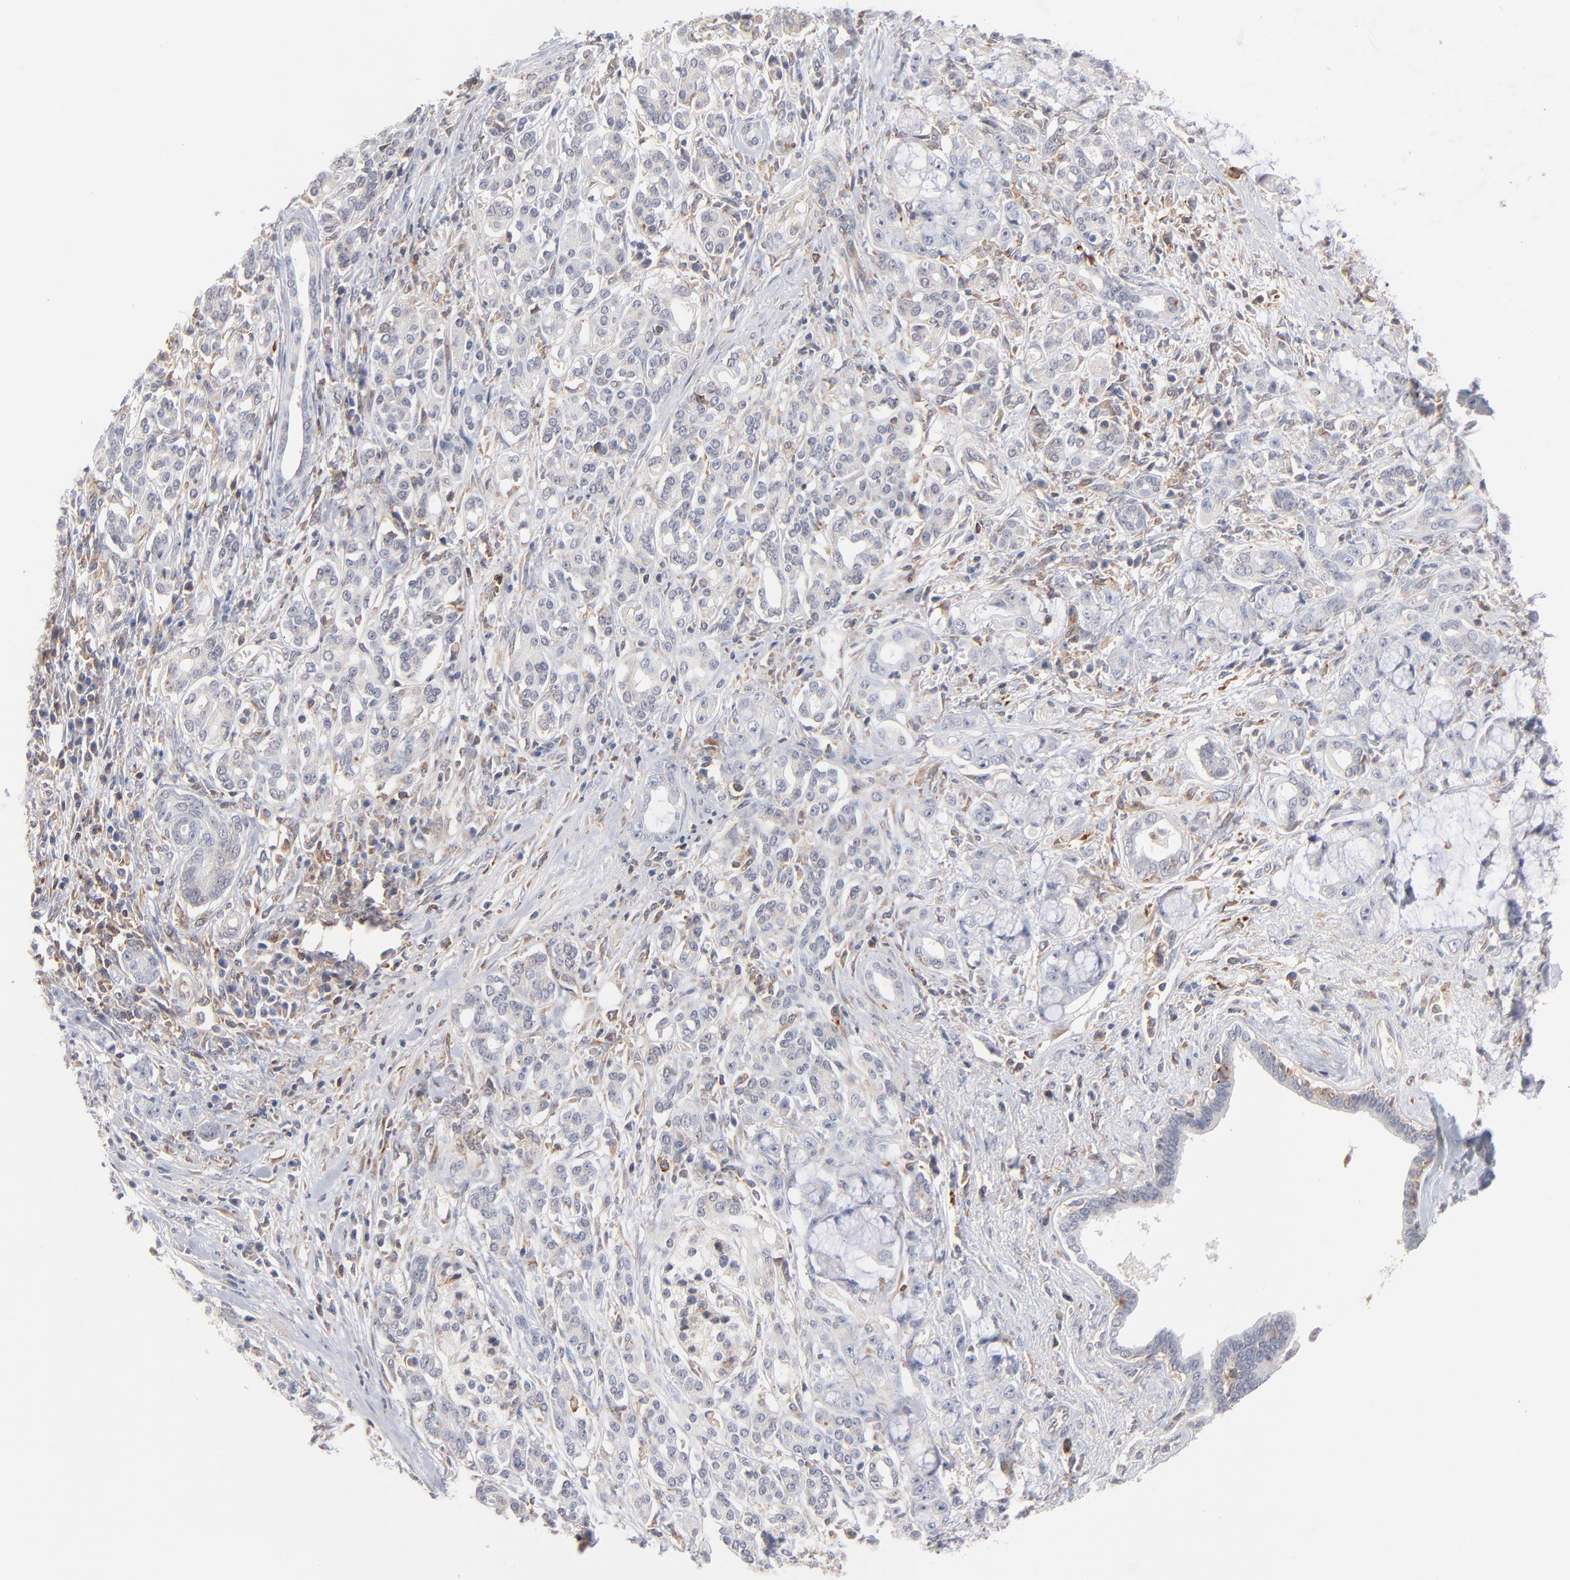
{"staining": {"intensity": "negative", "quantity": "none", "location": "none"}, "tissue": "pancreatic cancer", "cell_type": "Tumor cells", "image_type": "cancer", "snomed": [{"axis": "morphology", "description": "Adenocarcinoma, NOS"}, {"axis": "topography", "description": "Pancreas"}], "caption": "Immunohistochemistry (IHC) image of pancreatic adenocarcinoma stained for a protein (brown), which demonstrates no positivity in tumor cells.", "gene": "WIPF1", "patient": {"sex": "female", "age": 73}}